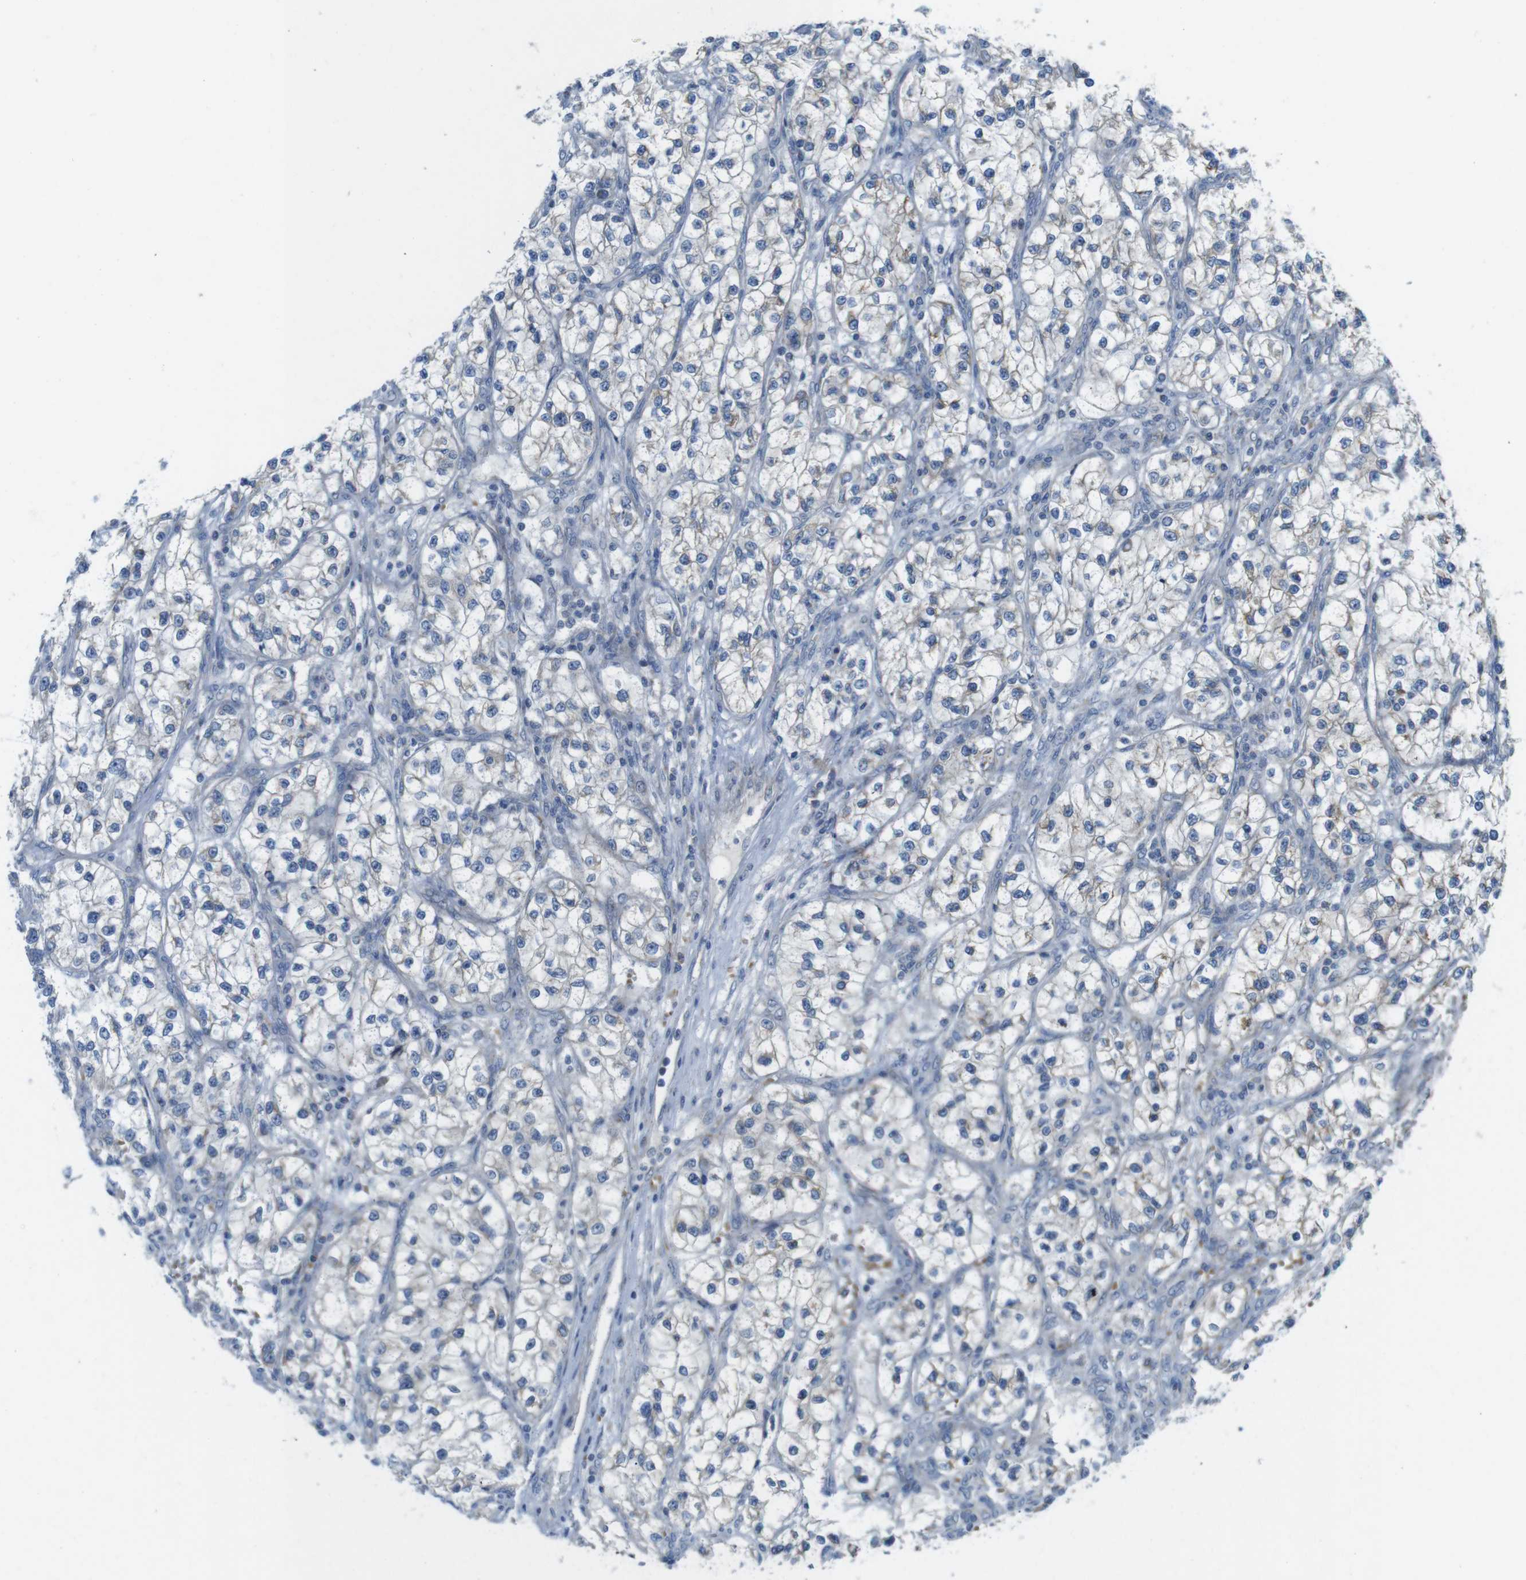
{"staining": {"intensity": "weak", "quantity": "<25%", "location": "cytoplasmic/membranous"}, "tissue": "renal cancer", "cell_type": "Tumor cells", "image_type": "cancer", "snomed": [{"axis": "morphology", "description": "Adenocarcinoma, NOS"}, {"axis": "topography", "description": "Kidney"}], "caption": "The image exhibits no significant expression in tumor cells of renal cancer.", "gene": "MARCHF1", "patient": {"sex": "female", "age": 57}}